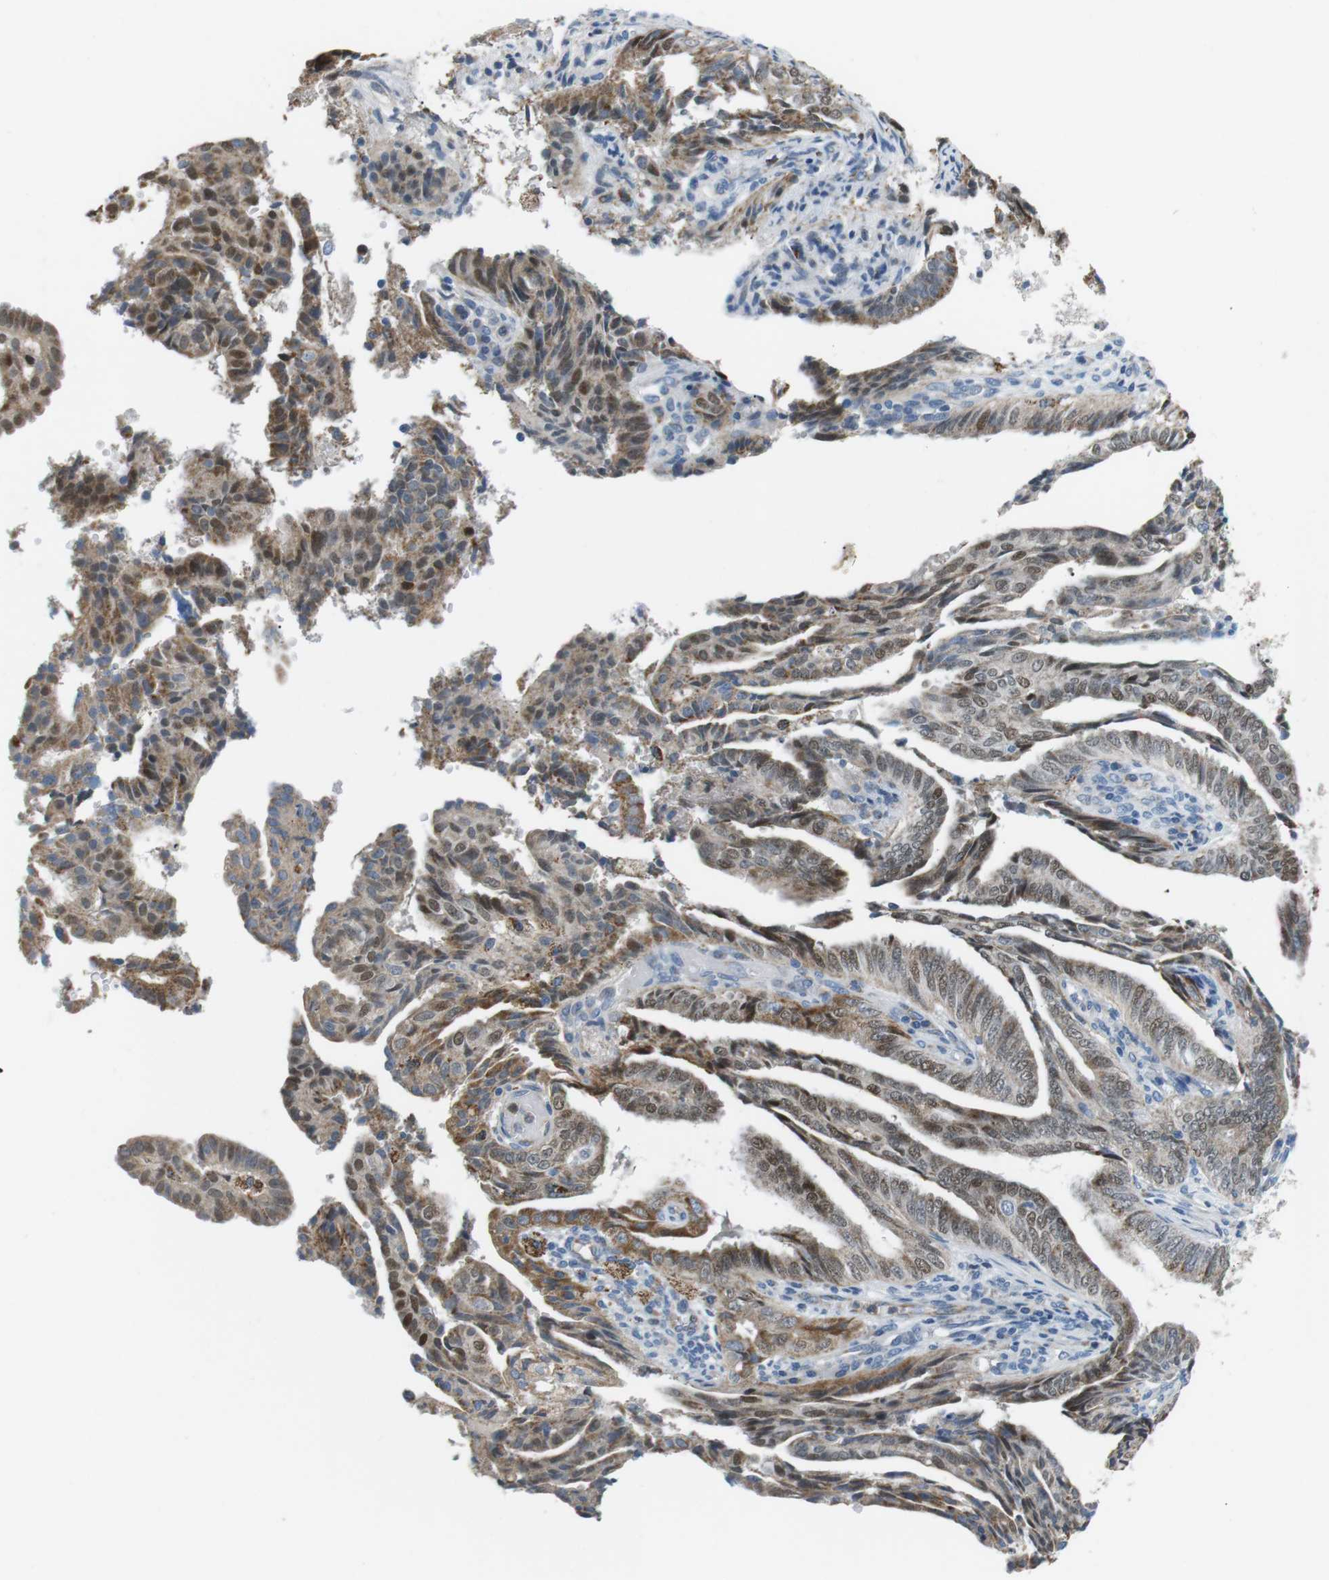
{"staining": {"intensity": "moderate", "quantity": "25%-75%", "location": "cytoplasmic/membranous,nuclear"}, "tissue": "endometrial cancer", "cell_type": "Tumor cells", "image_type": "cancer", "snomed": [{"axis": "morphology", "description": "Adenocarcinoma, NOS"}, {"axis": "topography", "description": "Endometrium"}], "caption": "Immunohistochemistry photomicrograph of endometrial cancer (adenocarcinoma) stained for a protein (brown), which shows medium levels of moderate cytoplasmic/membranous and nuclear staining in about 25%-75% of tumor cells.", "gene": "CD300E", "patient": {"sex": "female", "age": 58}}